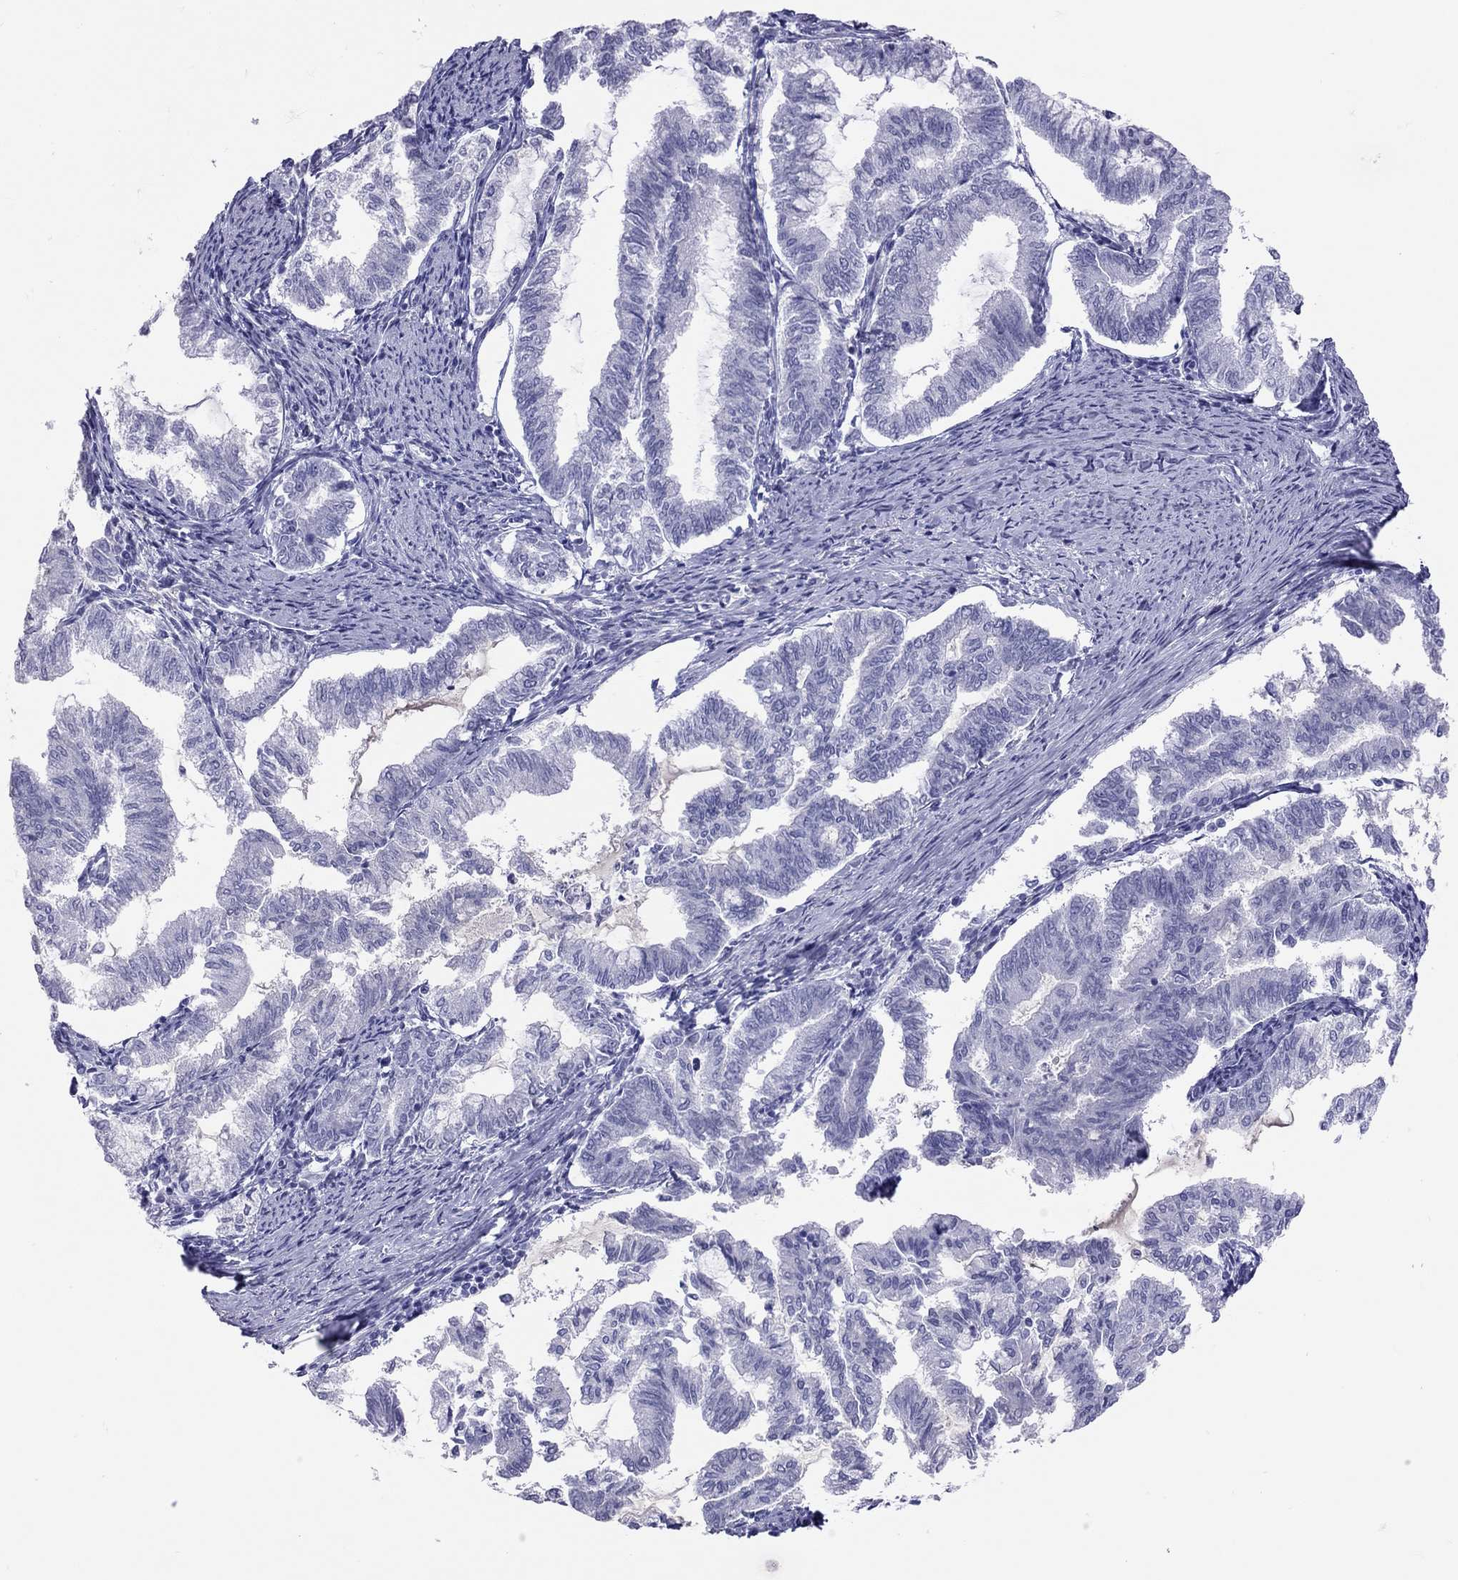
{"staining": {"intensity": "negative", "quantity": "none", "location": "none"}, "tissue": "endometrial cancer", "cell_type": "Tumor cells", "image_type": "cancer", "snomed": [{"axis": "morphology", "description": "Adenocarcinoma, NOS"}, {"axis": "topography", "description": "Endometrium"}], "caption": "A photomicrograph of human endometrial adenocarcinoma is negative for staining in tumor cells. (IHC, brightfield microscopy, high magnification).", "gene": "STAG3", "patient": {"sex": "female", "age": 79}}